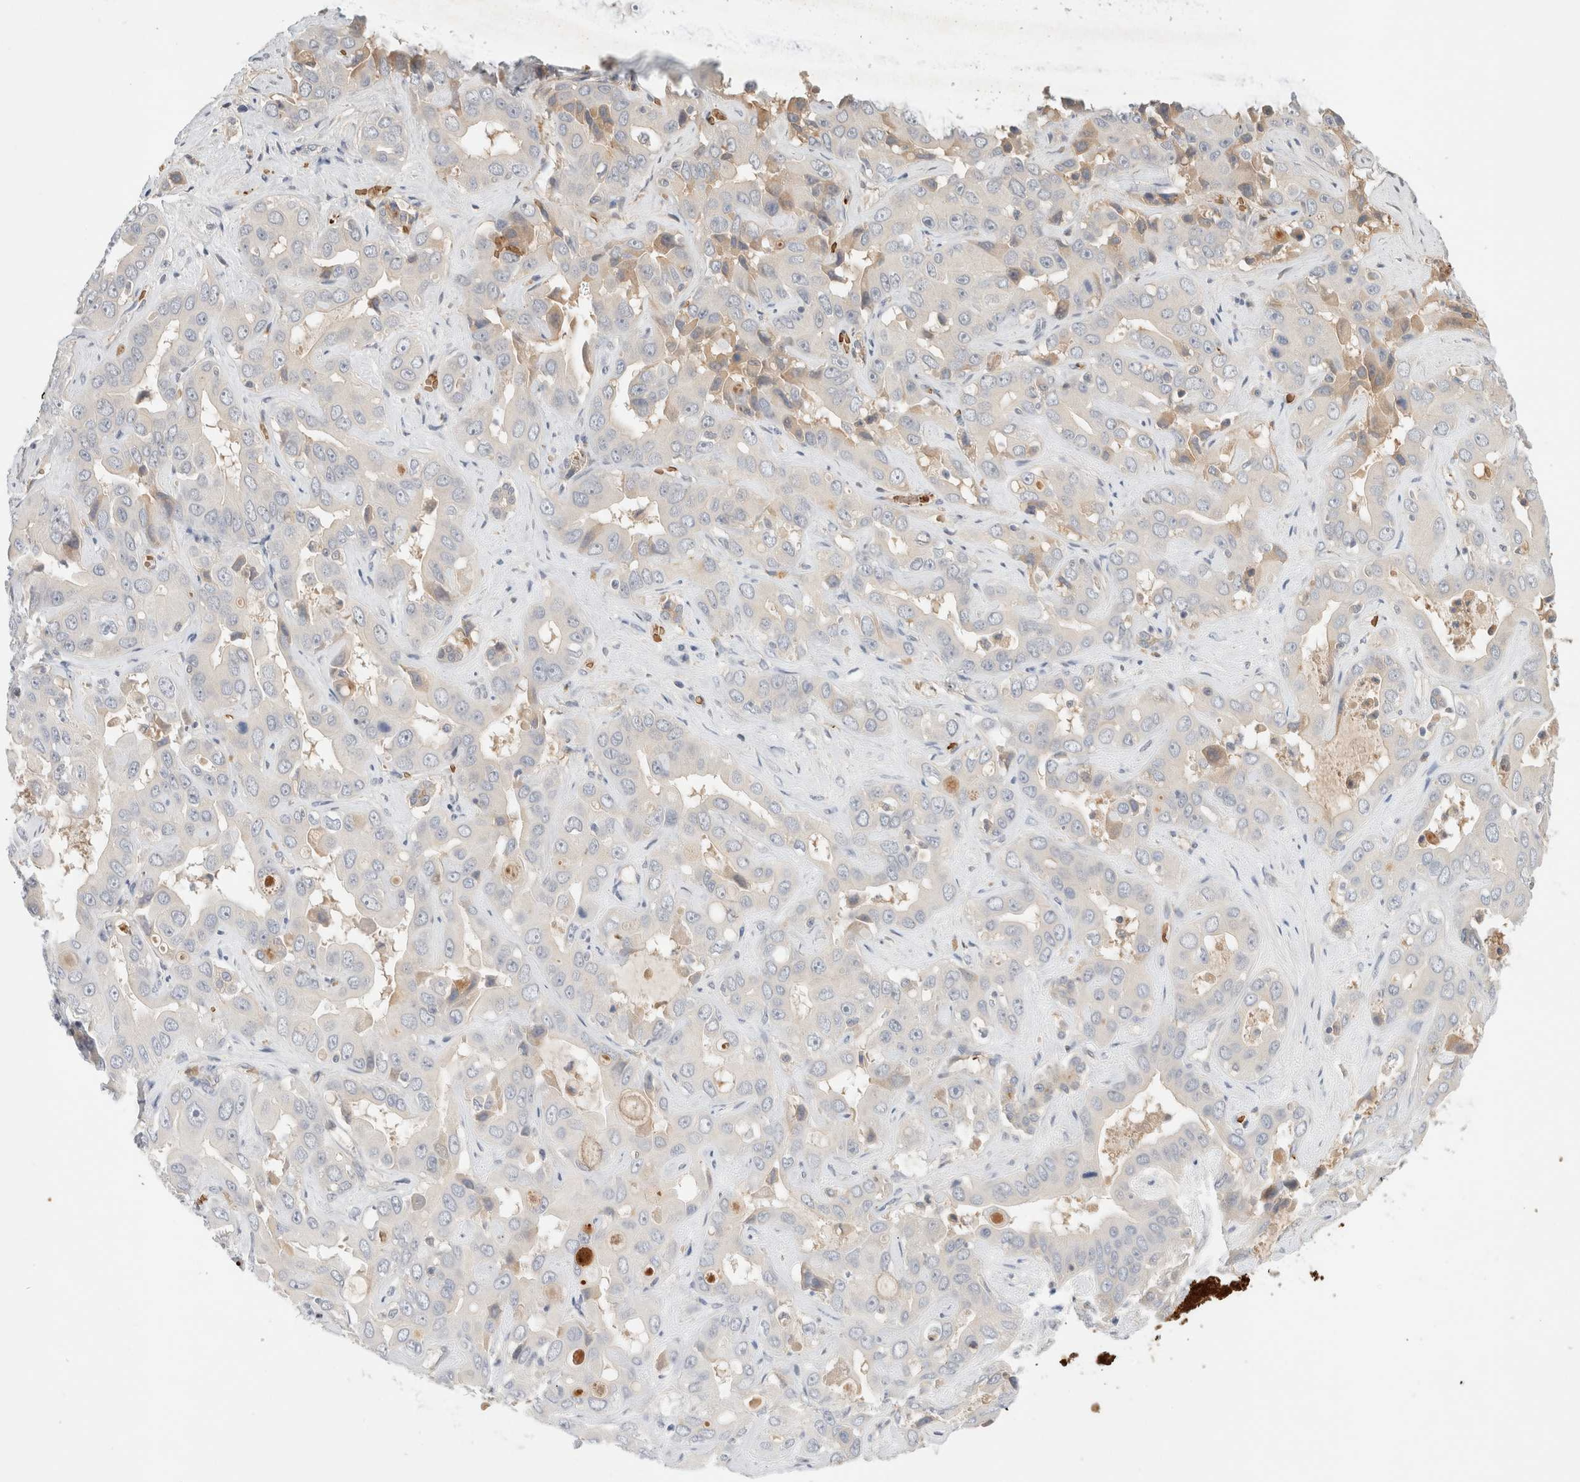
{"staining": {"intensity": "weak", "quantity": "<25%", "location": "cytoplasmic/membranous"}, "tissue": "liver cancer", "cell_type": "Tumor cells", "image_type": "cancer", "snomed": [{"axis": "morphology", "description": "Cholangiocarcinoma"}, {"axis": "topography", "description": "Liver"}], "caption": "Photomicrograph shows no protein positivity in tumor cells of liver cancer (cholangiocarcinoma) tissue.", "gene": "MST1", "patient": {"sex": "female", "age": 52}}